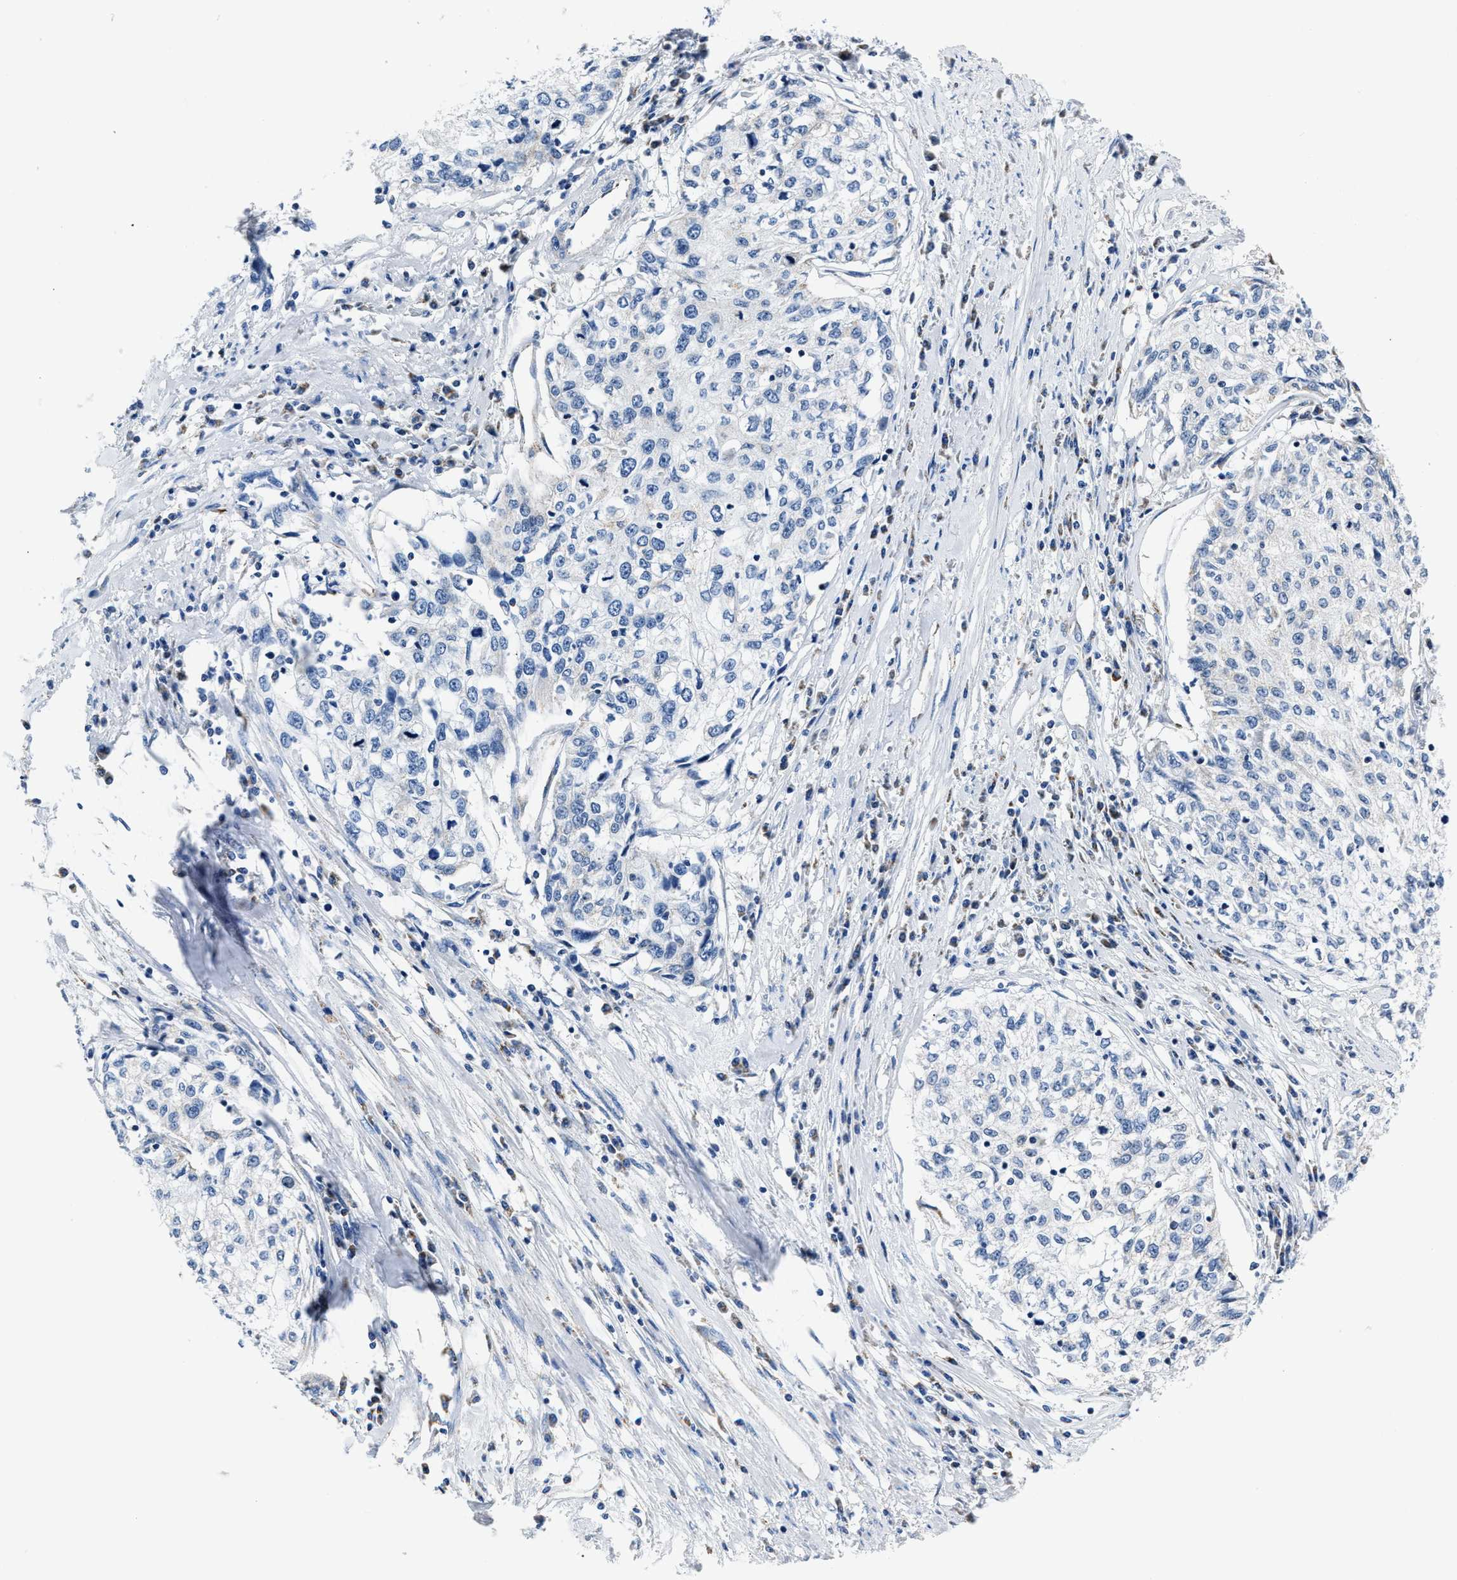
{"staining": {"intensity": "negative", "quantity": "none", "location": "none"}, "tissue": "cervical cancer", "cell_type": "Tumor cells", "image_type": "cancer", "snomed": [{"axis": "morphology", "description": "Squamous cell carcinoma, NOS"}, {"axis": "topography", "description": "Cervix"}], "caption": "Micrograph shows no protein staining in tumor cells of squamous cell carcinoma (cervical) tissue.", "gene": "AMACR", "patient": {"sex": "female", "age": 57}}